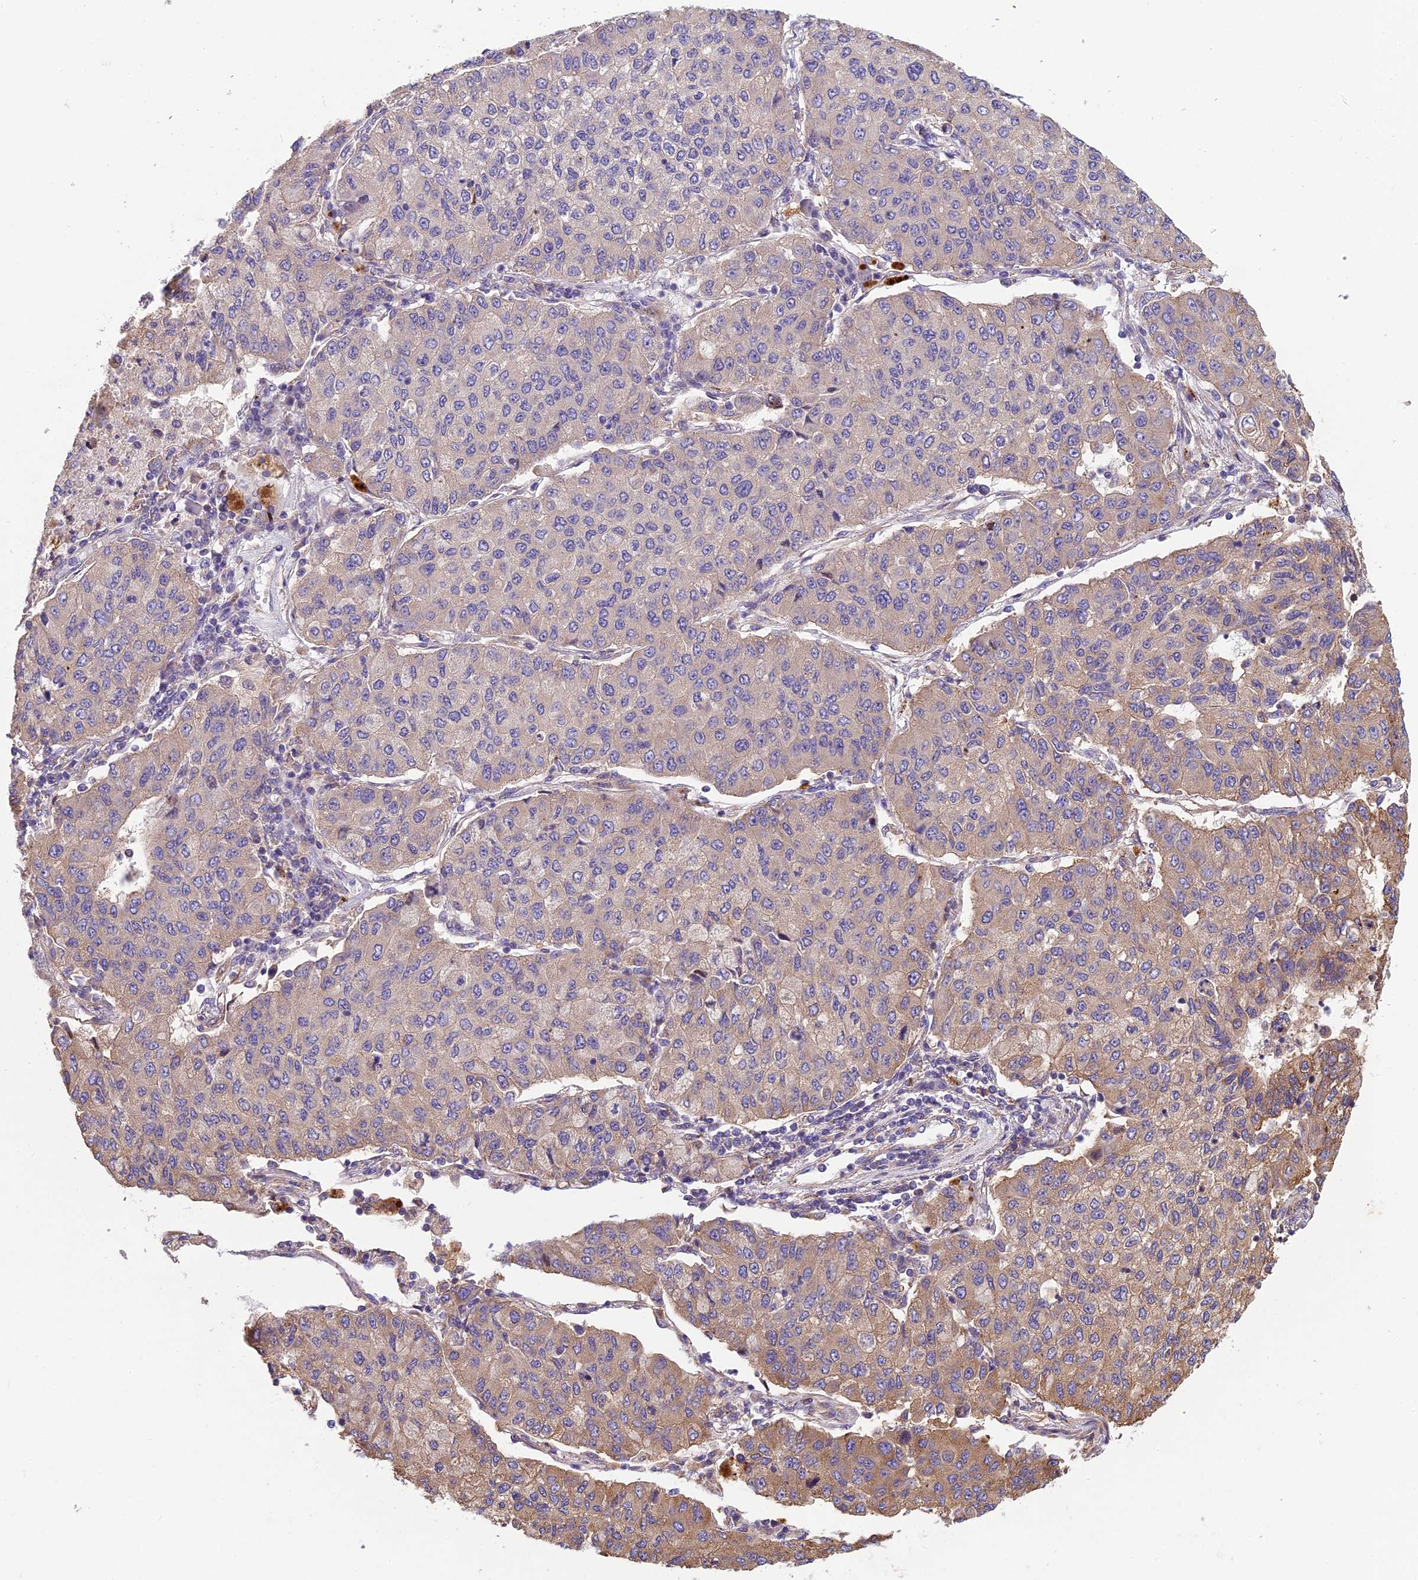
{"staining": {"intensity": "moderate", "quantity": "<25%", "location": "cytoplasmic/membranous"}, "tissue": "lung cancer", "cell_type": "Tumor cells", "image_type": "cancer", "snomed": [{"axis": "morphology", "description": "Squamous cell carcinoma, NOS"}, {"axis": "topography", "description": "Lung"}], "caption": "DAB (3,3'-diaminobenzidine) immunohistochemical staining of human squamous cell carcinoma (lung) exhibits moderate cytoplasmic/membranous protein positivity in about <25% of tumor cells. (IHC, brightfield microscopy, high magnification).", "gene": "SPDL1", "patient": {"sex": "male", "age": 74}}